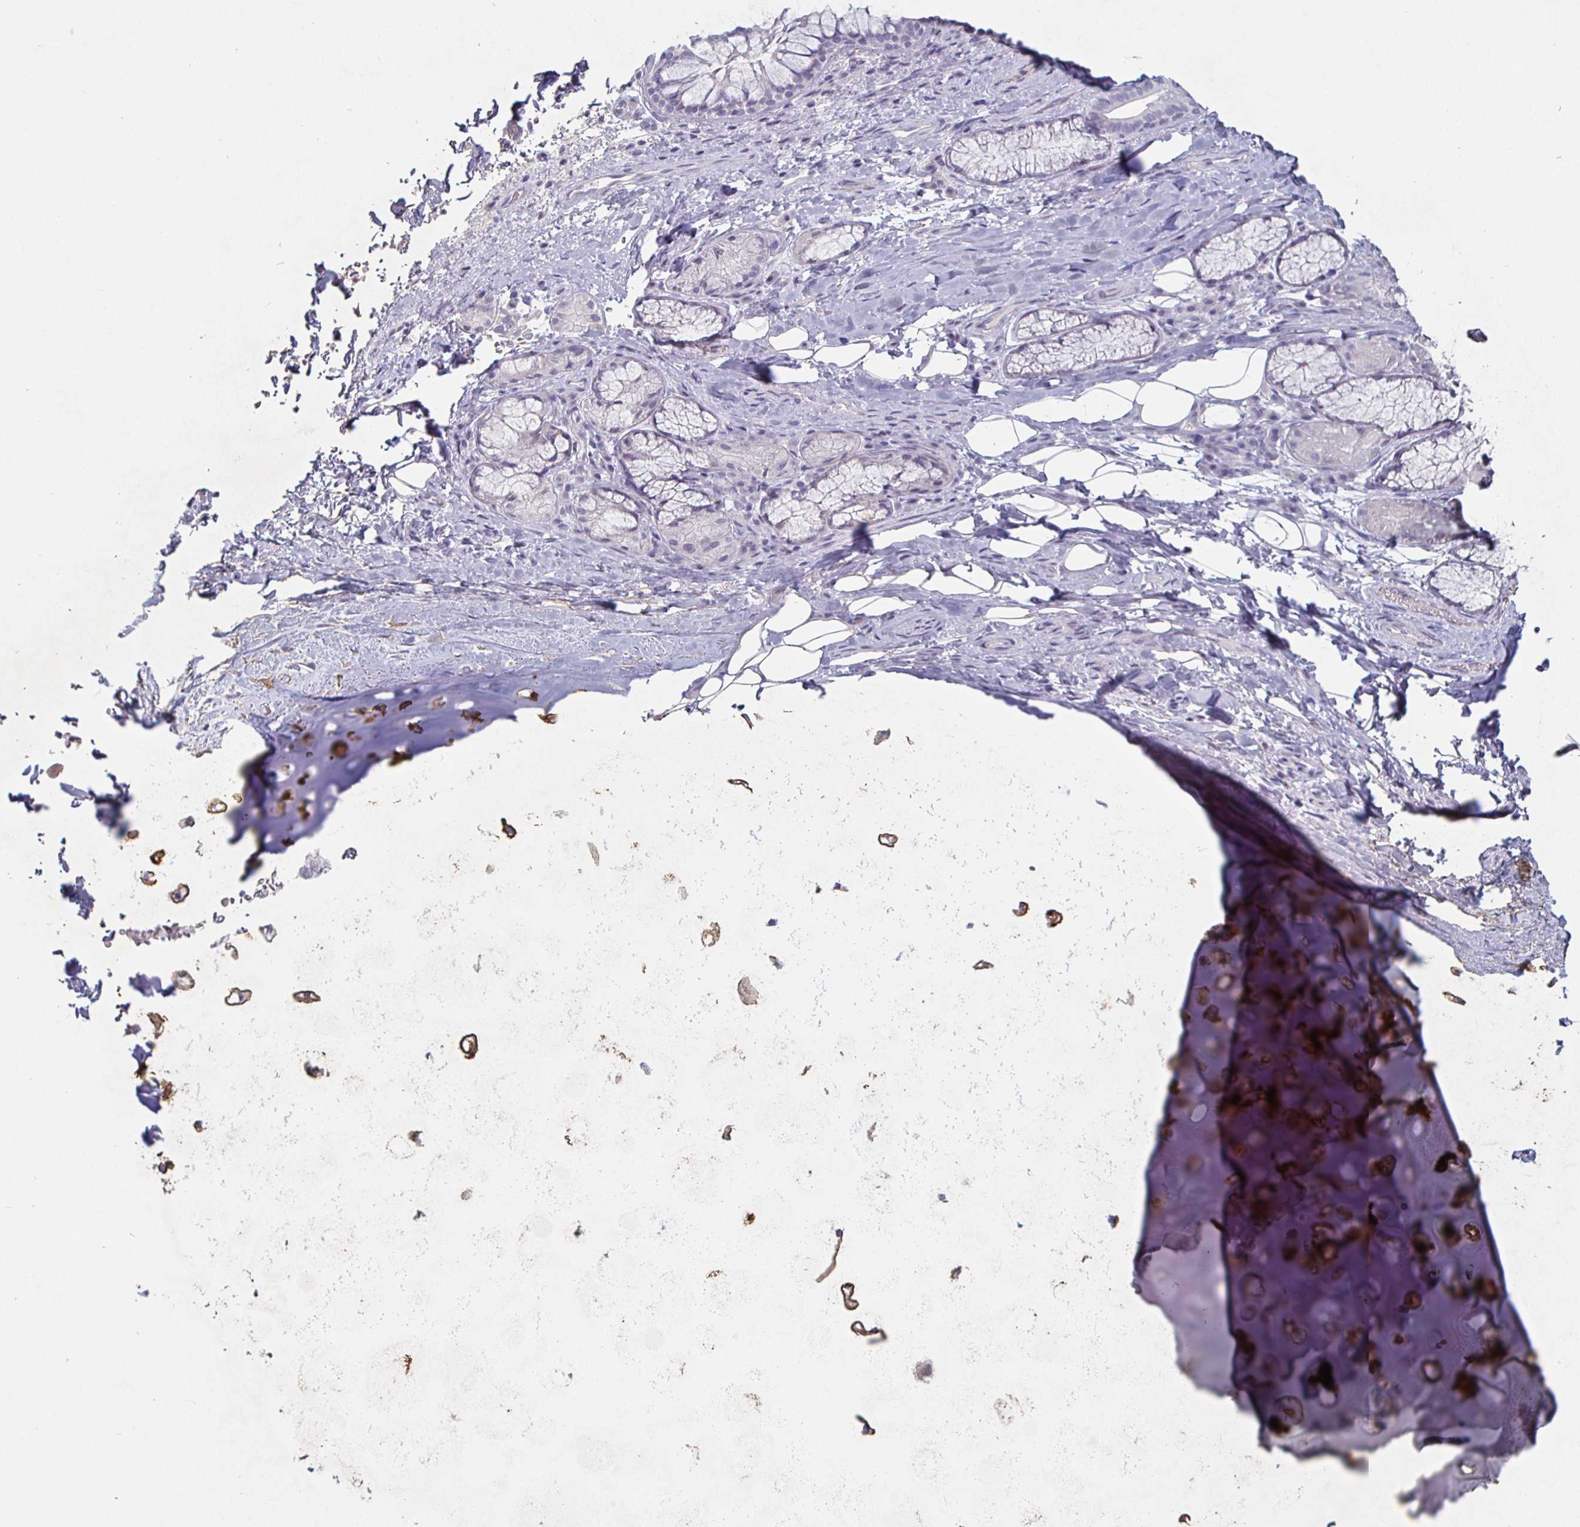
{"staining": {"intensity": "negative", "quantity": "none", "location": "none"}, "tissue": "adipose tissue", "cell_type": "Adipocytes", "image_type": "normal", "snomed": [{"axis": "morphology", "description": "Normal tissue, NOS"}, {"axis": "topography", "description": "Cartilage tissue"}, {"axis": "topography", "description": "Bronchus"}], "caption": "Immunohistochemistry image of normal human adipose tissue stained for a protein (brown), which shows no expression in adipocytes. (DAB (3,3'-diaminobenzidine) immunohistochemistry (IHC), high magnification).", "gene": "ENPP1", "patient": {"sex": "male", "age": 64}}